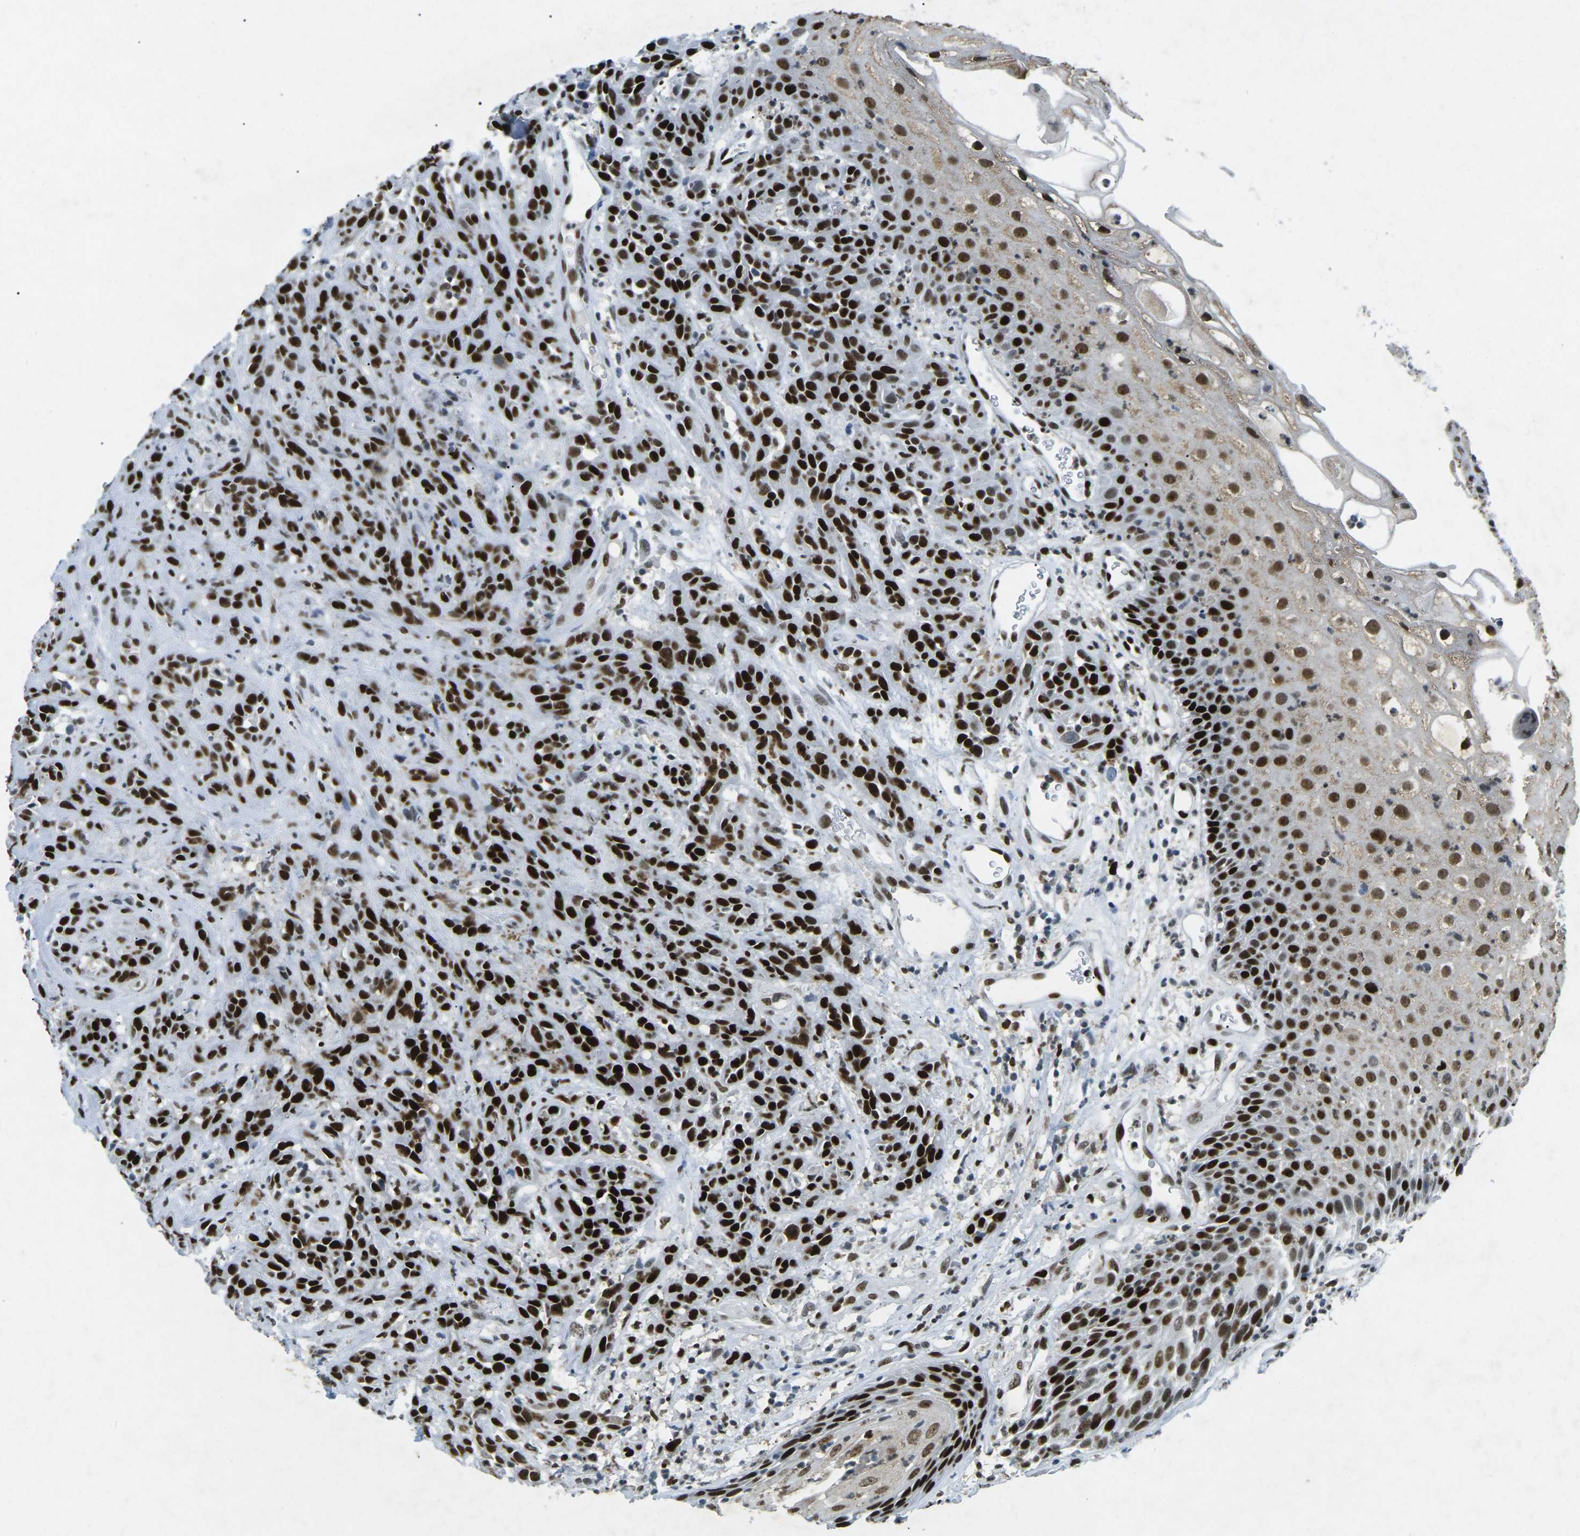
{"staining": {"intensity": "strong", "quantity": ">75%", "location": "nuclear"}, "tissue": "head and neck cancer", "cell_type": "Tumor cells", "image_type": "cancer", "snomed": [{"axis": "morphology", "description": "Normal tissue, NOS"}, {"axis": "morphology", "description": "Squamous cell carcinoma, NOS"}, {"axis": "topography", "description": "Cartilage tissue"}, {"axis": "topography", "description": "Head-Neck"}], "caption": "This image displays squamous cell carcinoma (head and neck) stained with IHC to label a protein in brown. The nuclear of tumor cells show strong positivity for the protein. Nuclei are counter-stained blue.", "gene": "RB1", "patient": {"sex": "male", "age": 62}}